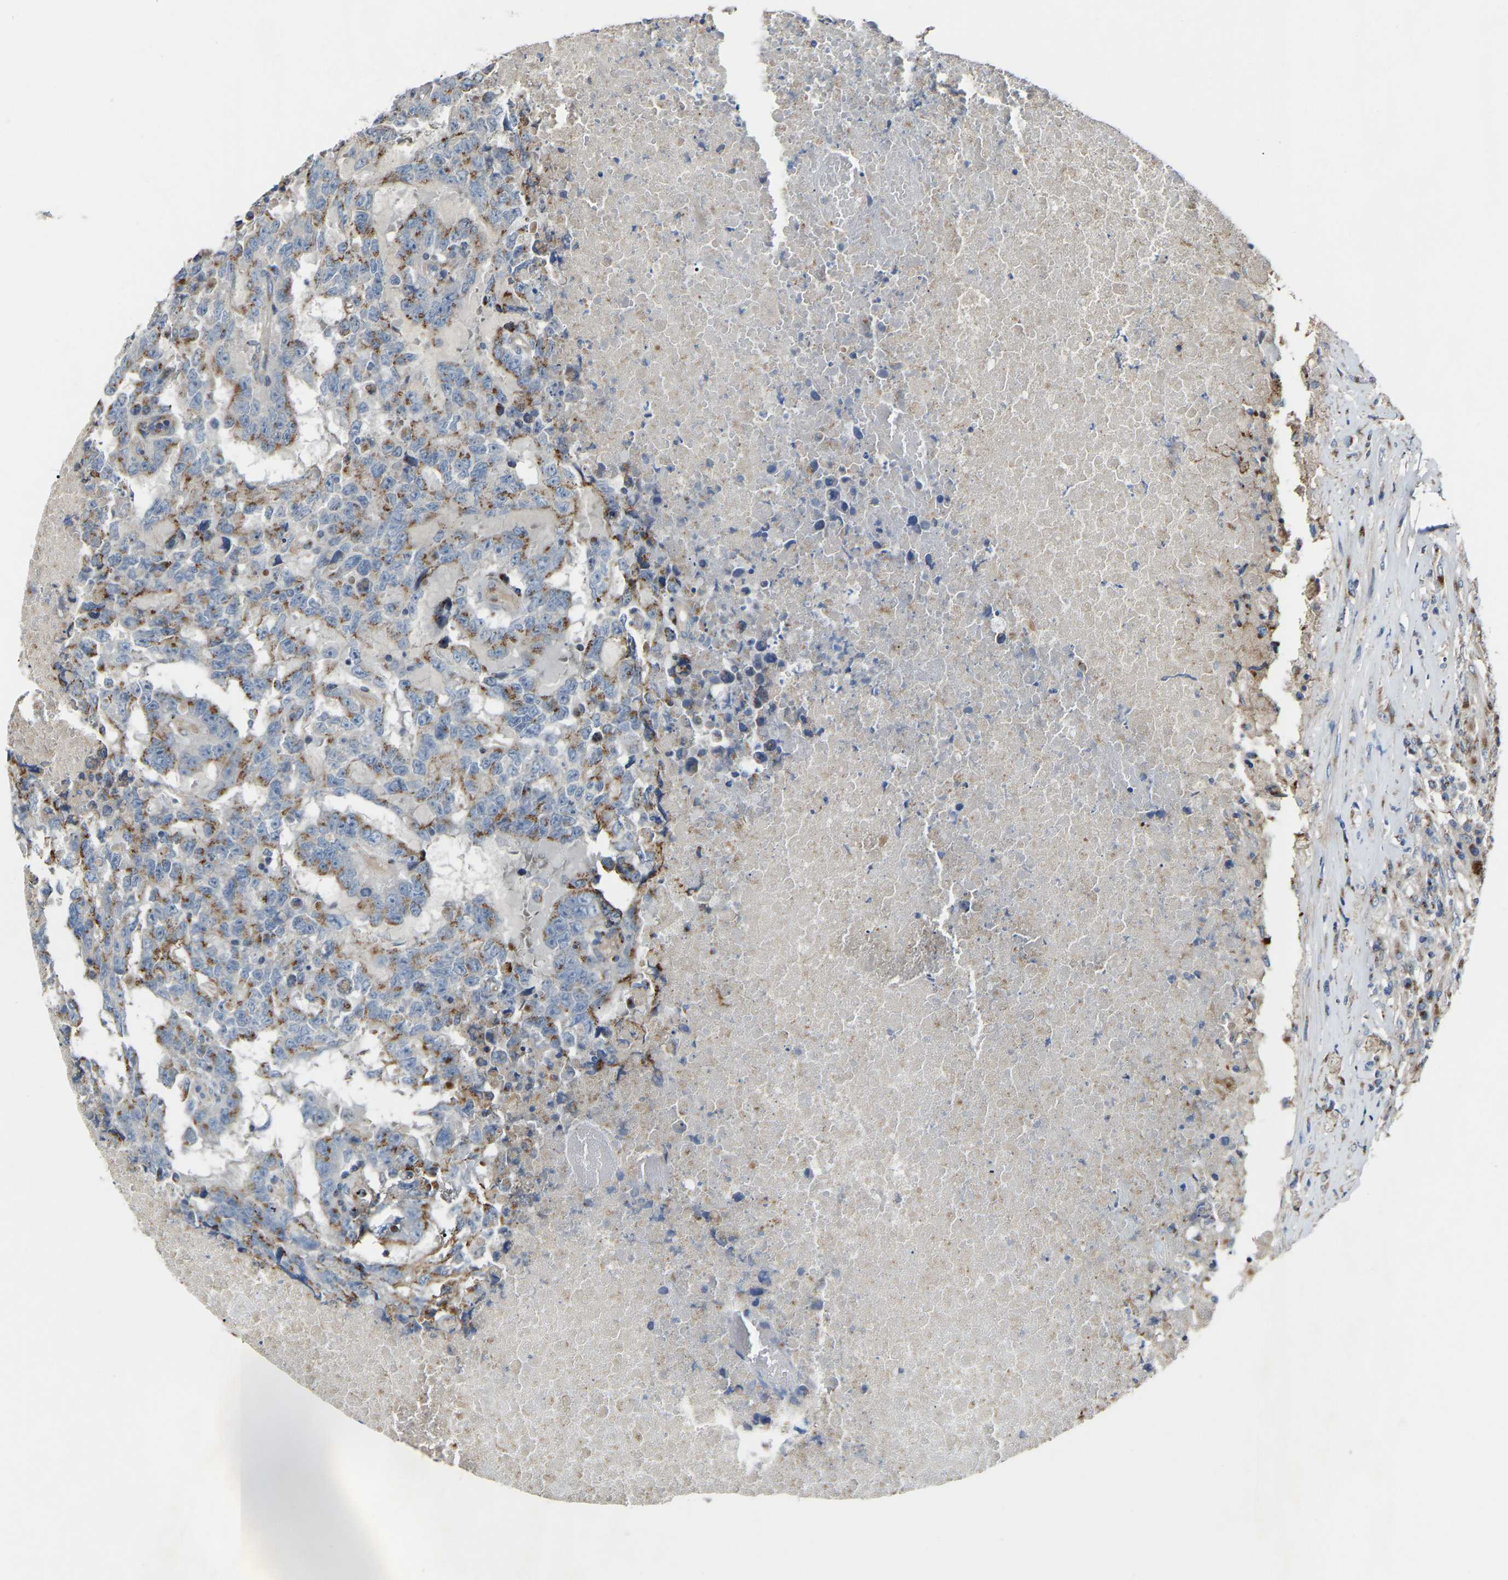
{"staining": {"intensity": "moderate", "quantity": "25%-75%", "location": "cytoplasmic/membranous"}, "tissue": "testis cancer", "cell_type": "Tumor cells", "image_type": "cancer", "snomed": [{"axis": "morphology", "description": "Necrosis, NOS"}, {"axis": "morphology", "description": "Carcinoma, Embryonal, NOS"}, {"axis": "topography", "description": "Testis"}], "caption": "Immunohistochemical staining of human testis cancer reveals medium levels of moderate cytoplasmic/membranous expression in approximately 25%-75% of tumor cells. The staining is performed using DAB (3,3'-diaminobenzidine) brown chromogen to label protein expression. The nuclei are counter-stained blue using hematoxylin.", "gene": "CANT1", "patient": {"sex": "male", "age": 19}}